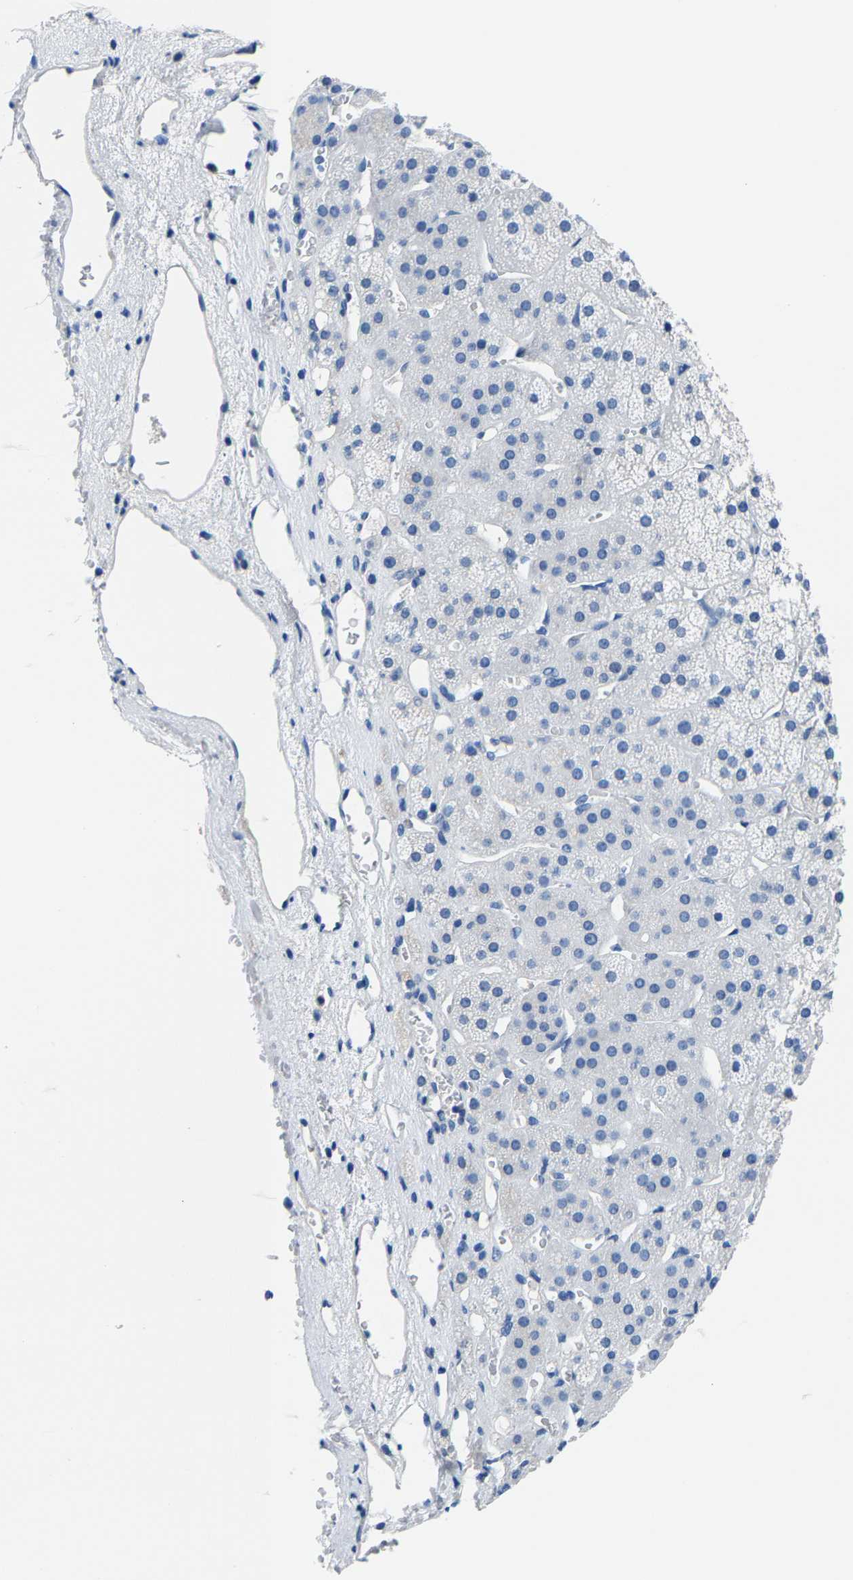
{"staining": {"intensity": "negative", "quantity": "none", "location": "none"}, "tissue": "adrenal gland", "cell_type": "Glandular cells", "image_type": "normal", "snomed": [{"axis": "morphology", "description": "Normal tissue, NOS"}, {"axis": "topography", "description": "Adrenal gland"}], "caption": "Protein analysis of normal adrenal gland reveals no significant expression in glandular cells.", "gene": "SSH3", "patient": {"sex": "female", "age": 44}}